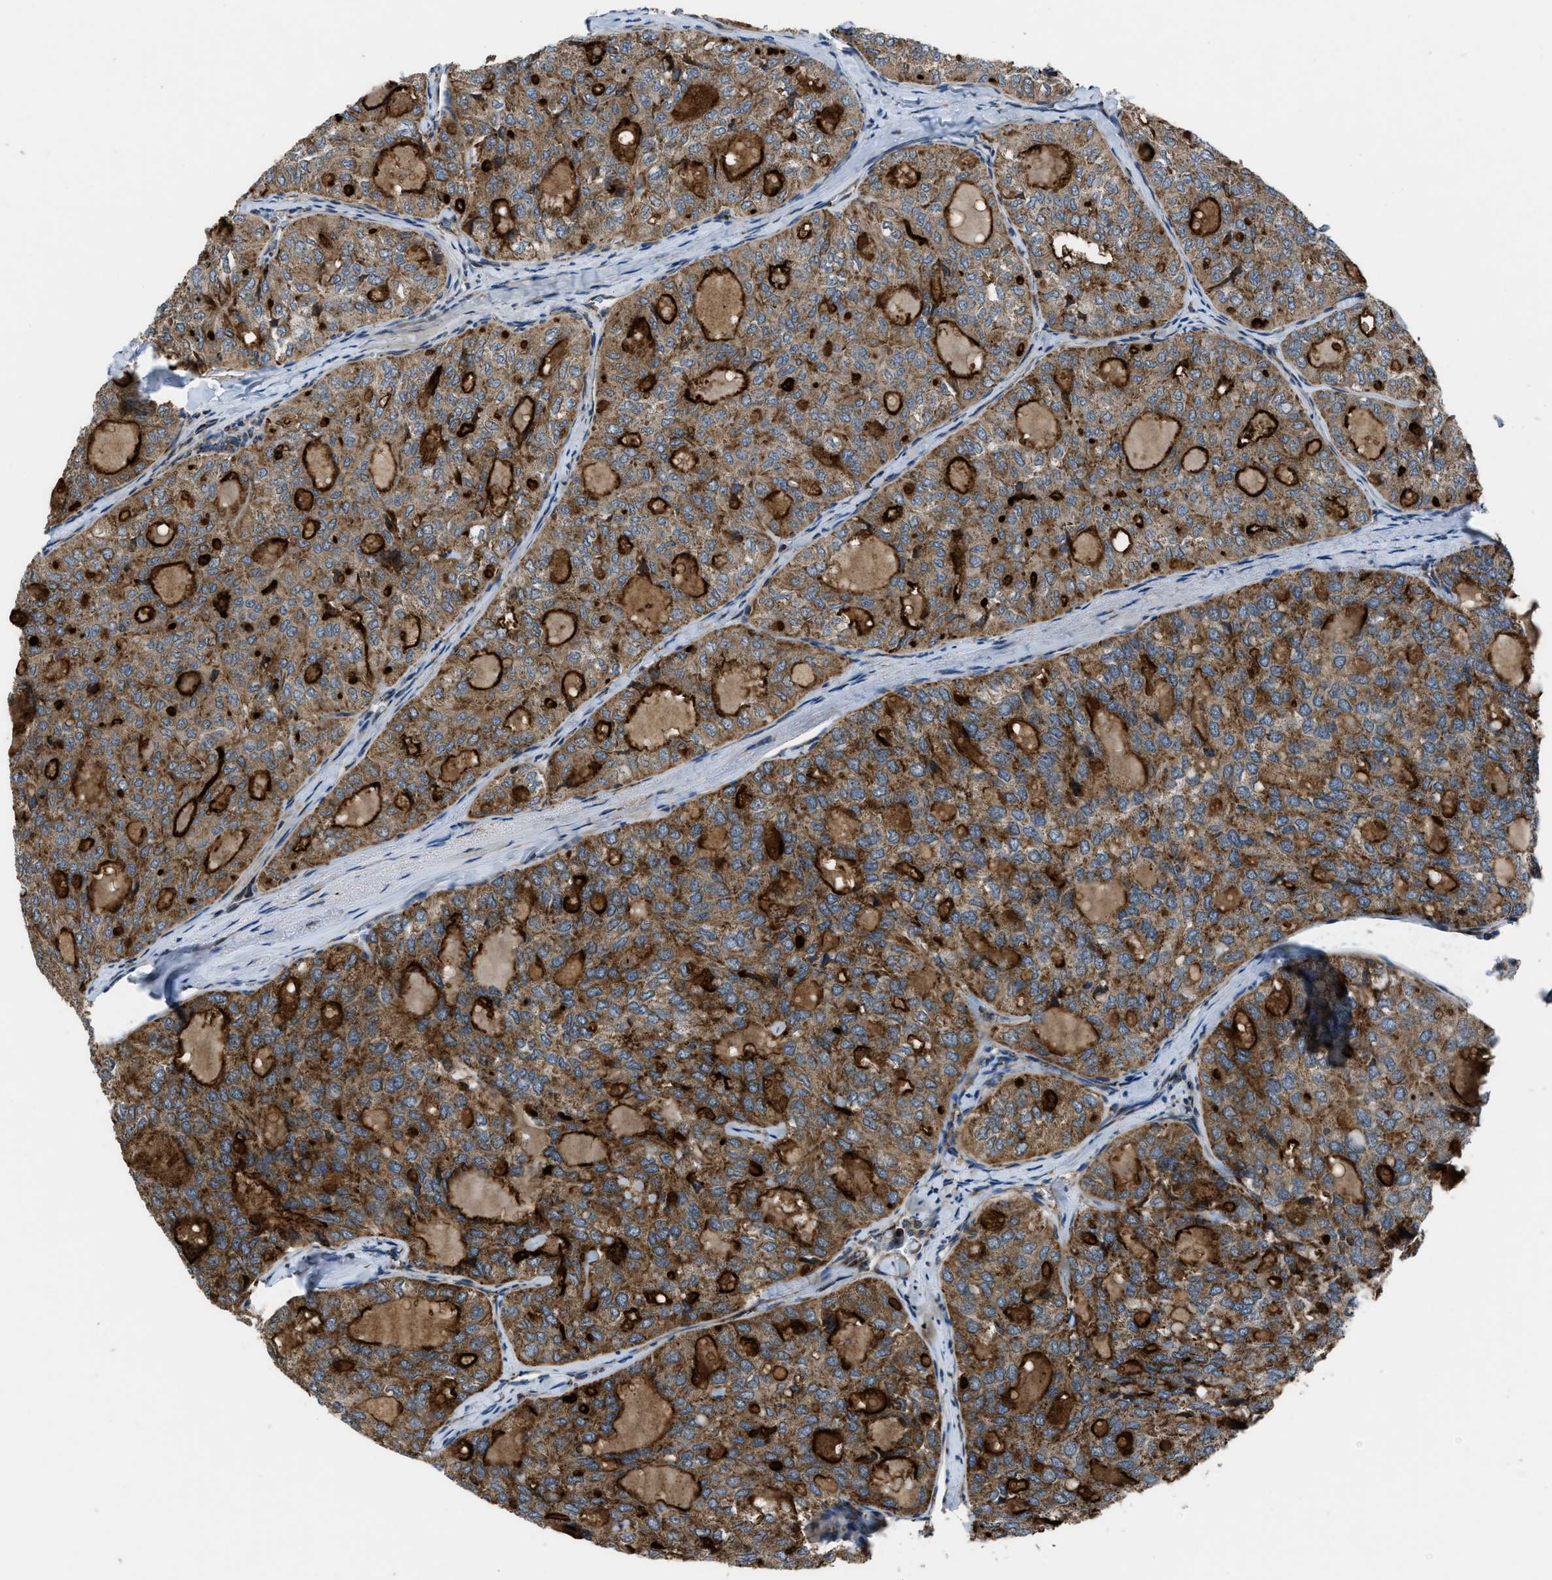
{"staining": {"intensity": "strong", "quantity": ">75%", "location": "cytoplasmic/membranous"}, "tissue": "thyroid cancer", "cell_type": "Tumor cells", "image_type": "cancer", "snomed": [{"axis": "morphology", "description": "Follicular adenoma carcinoma, NOS"}, {"axis": "topography", "description": "Thyroid gland"}], "caption": "Human thyroid cancer (follicular adenoma carcinoma) stained for a protein (brown) reveals strong cytoplasmic/membranous positive positivity in about >75% of tumor cells.", "gene": "GSDME", "patient": {"sex": "male", "age": 75}}